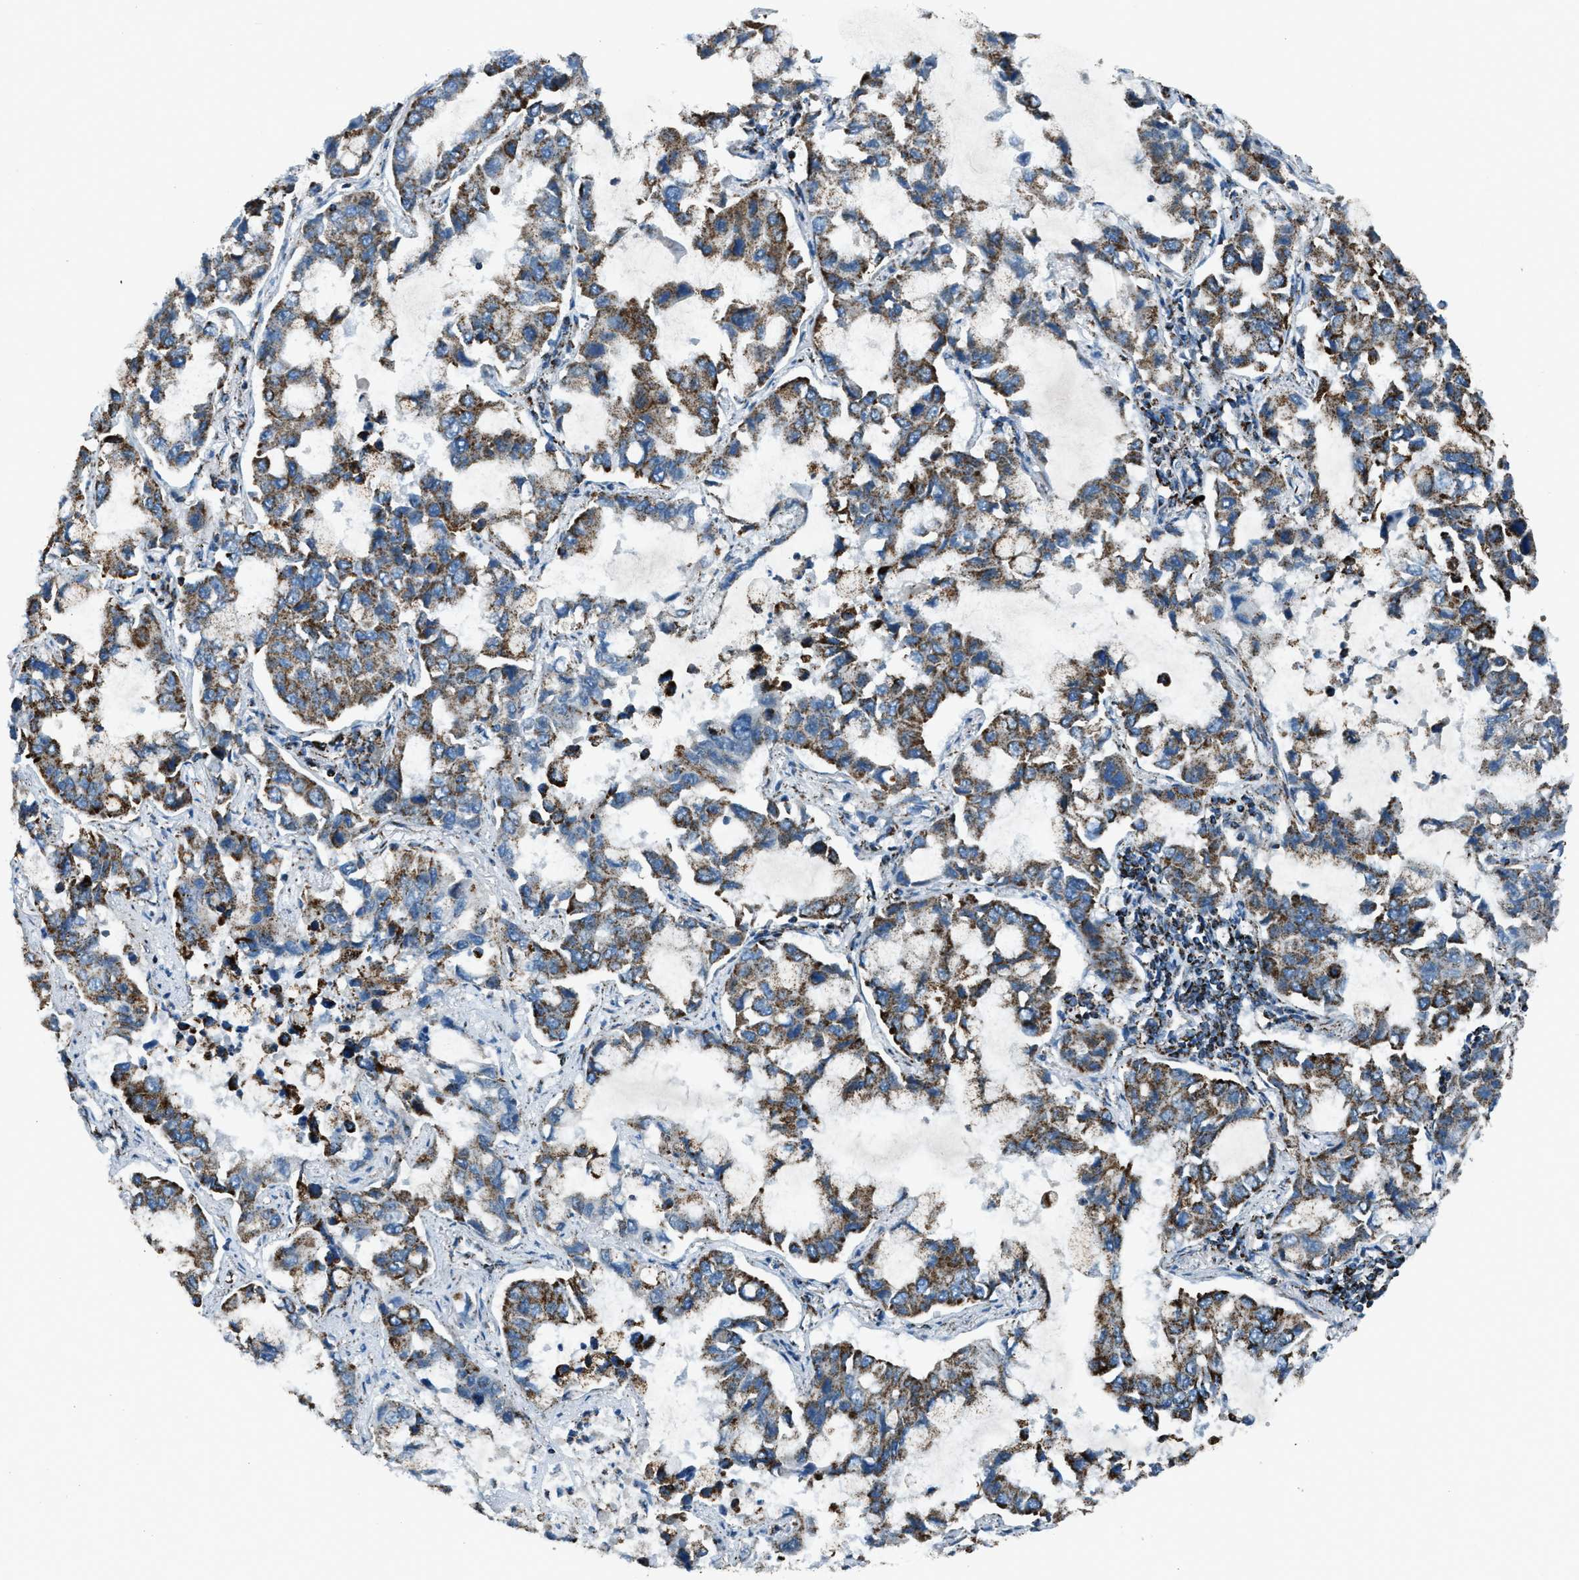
{"staining": {"intensity": "moderate", "quantity": ">75%", "location": "cytoplasmic/membranous"}, "tissue": "lung cancer", "cell_type": "Tumor cells", "image_type": "cancer", "snomed": [{"axis": "morphology", "description": "Adenocarcinoma, NOS"}, {"axis": "topography", "description": "Lung"}], "caption": "The immunohistochemical stain shows moderate cytoplasmic/membranous expression in tumor cells of lung adenocarcinoma tissue. The protein is shown in brown color, while the nuclei are stained blue.", "gene": "MDH2", "patient": {"sex": "male", "age": 64}}